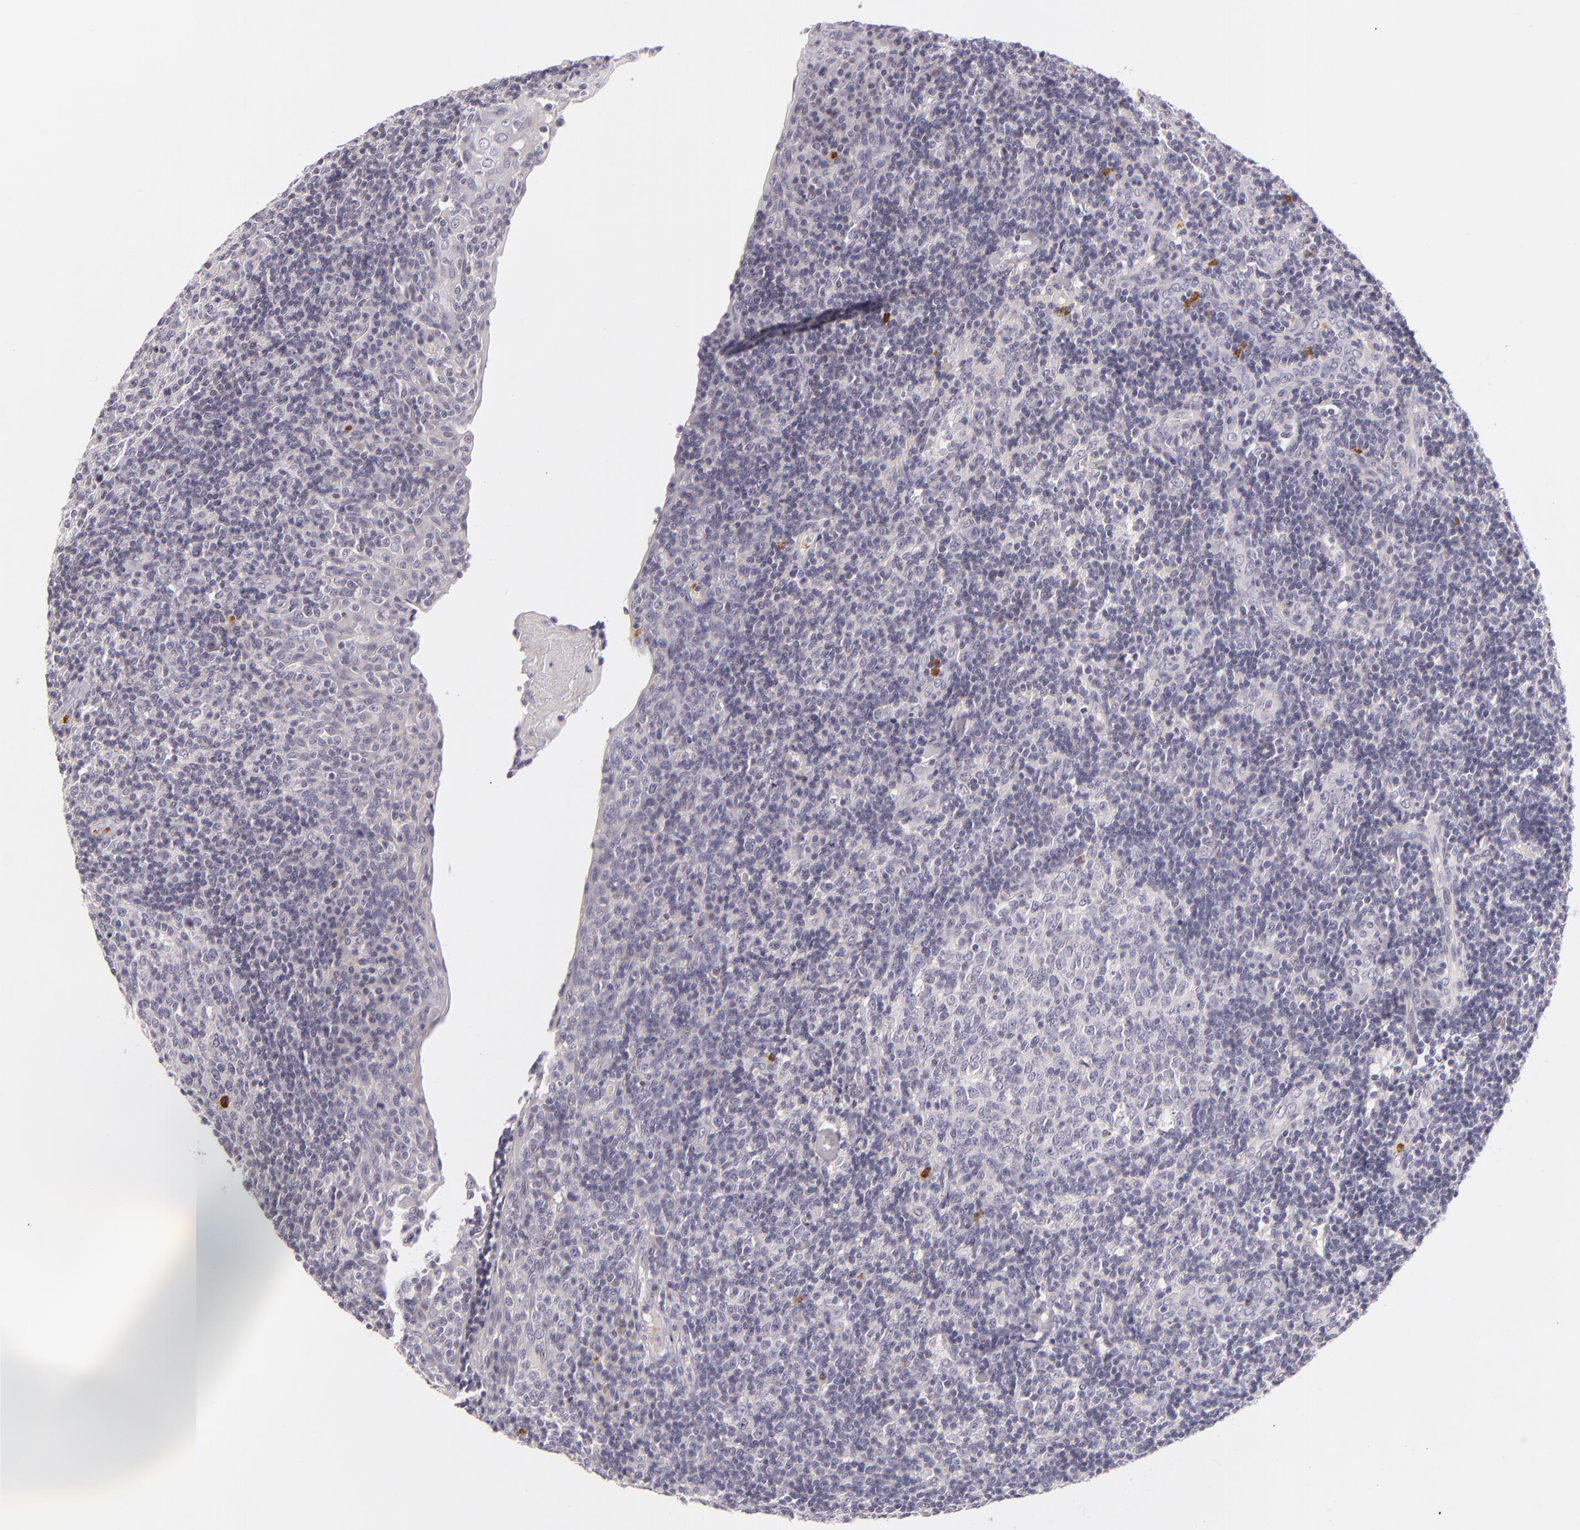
{"staining": {"intensity": "negative", "quantity": "none", "location": "none"}, "tissue": "tonsil", "cell_type": "Germinal center cells", "image_type": "normal", "snomed": [{"axis": "morphology", "description": "Normal tissue, NOS"}, {"axis": "topography", "description": "Tonsil"}], "caption": "Tonsil stained for a protein using IHC exhibits no positivity germinal center cells.", "gene": "FAM181A", "patient": {"sex": "female", "age": 3}}